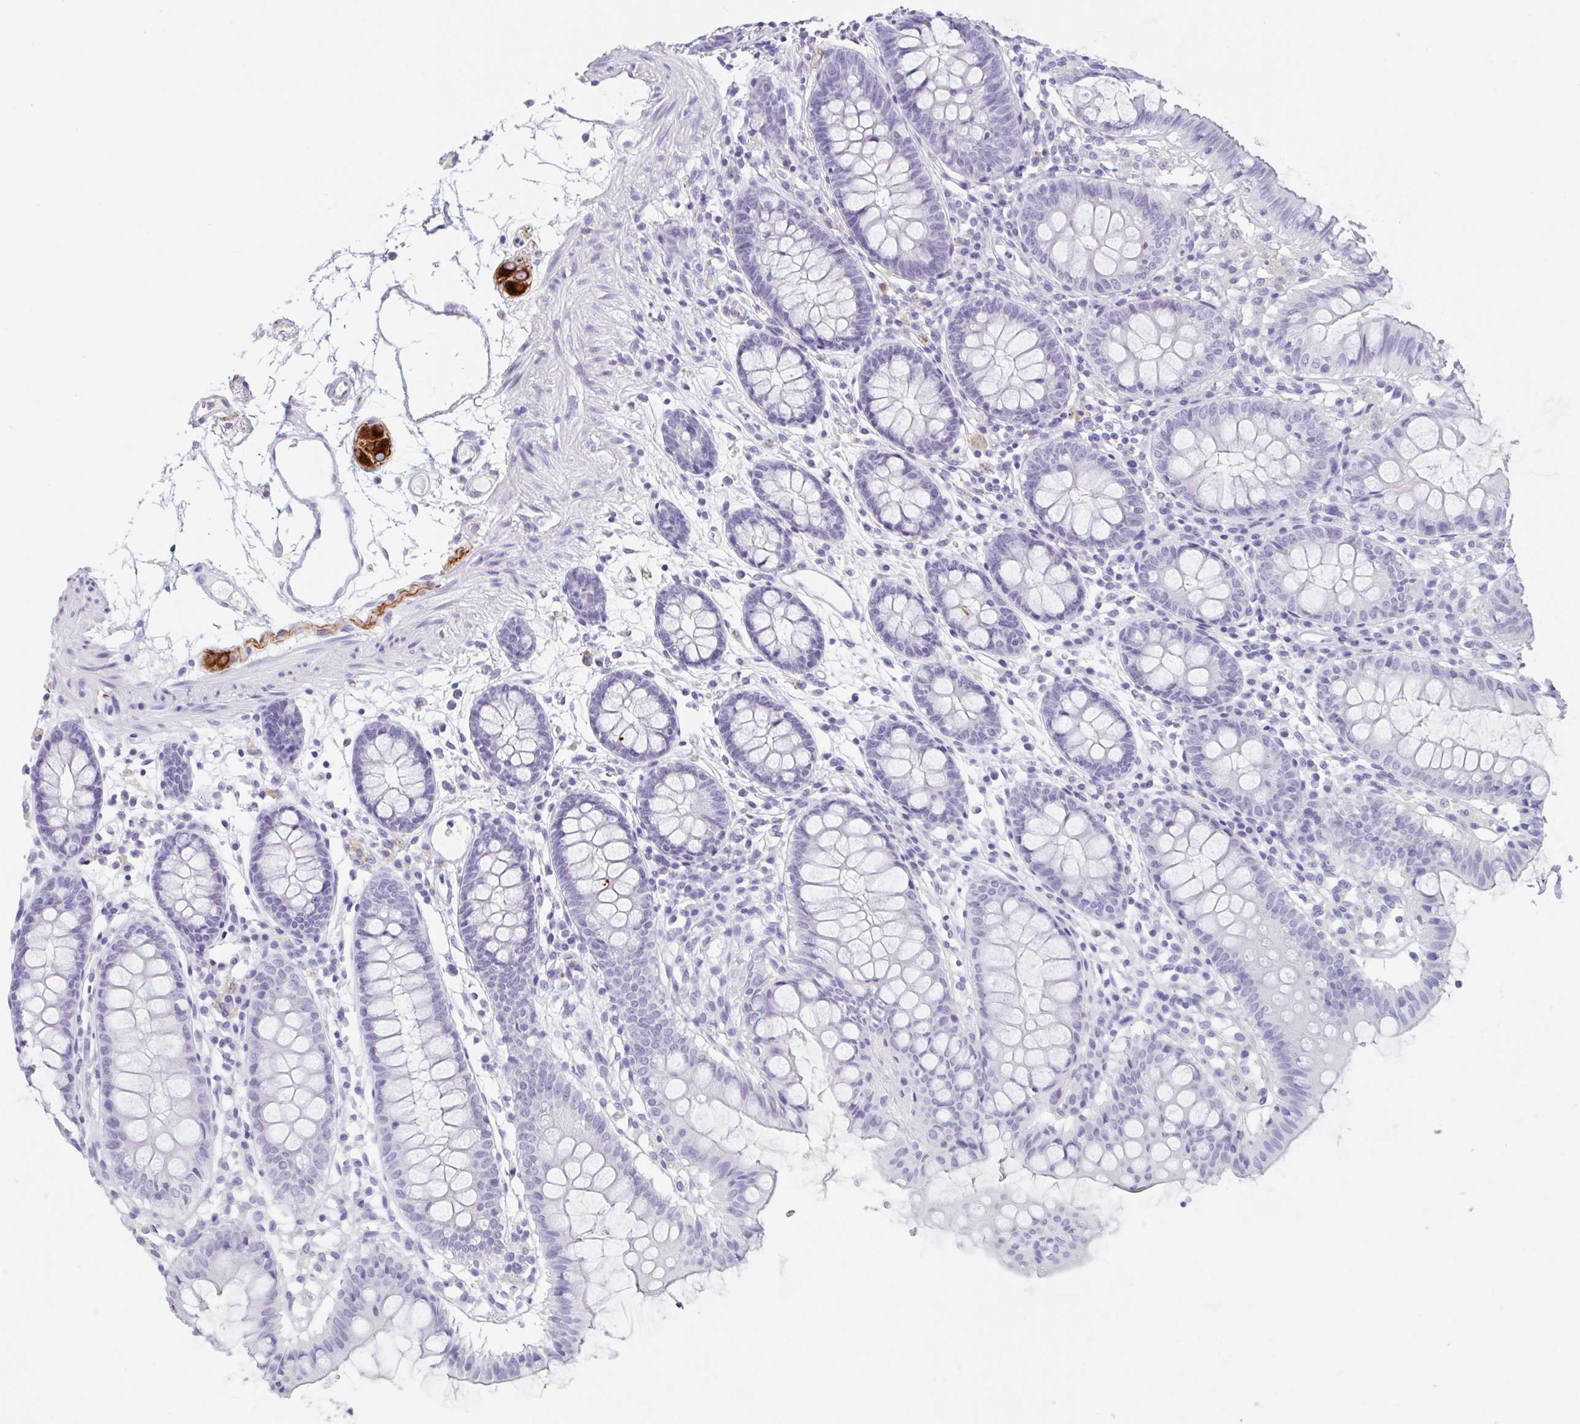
{"staining": {"intensity": "negative", "quantity": "none", "location": "none"}, "tissue": "colon", "cell_type": "Endothelial cells", "image_type": "normal", "snomed": [{"axis": "morphology", "description": "Normal tissue, NOS"}, {"axis": "topography", "description": "Colon"}], "caption": "A photomicrograph of human colon is negative for staining in endothelial cells. Brightfield microscopy of immunohistochemistry stained with DAB (3,3'-diaminobenzidine) (brown) and hematoxylin (blue), captured at high magnification.", "gene": "EMC4", "patient": {"sex": "female", "age": 84}}